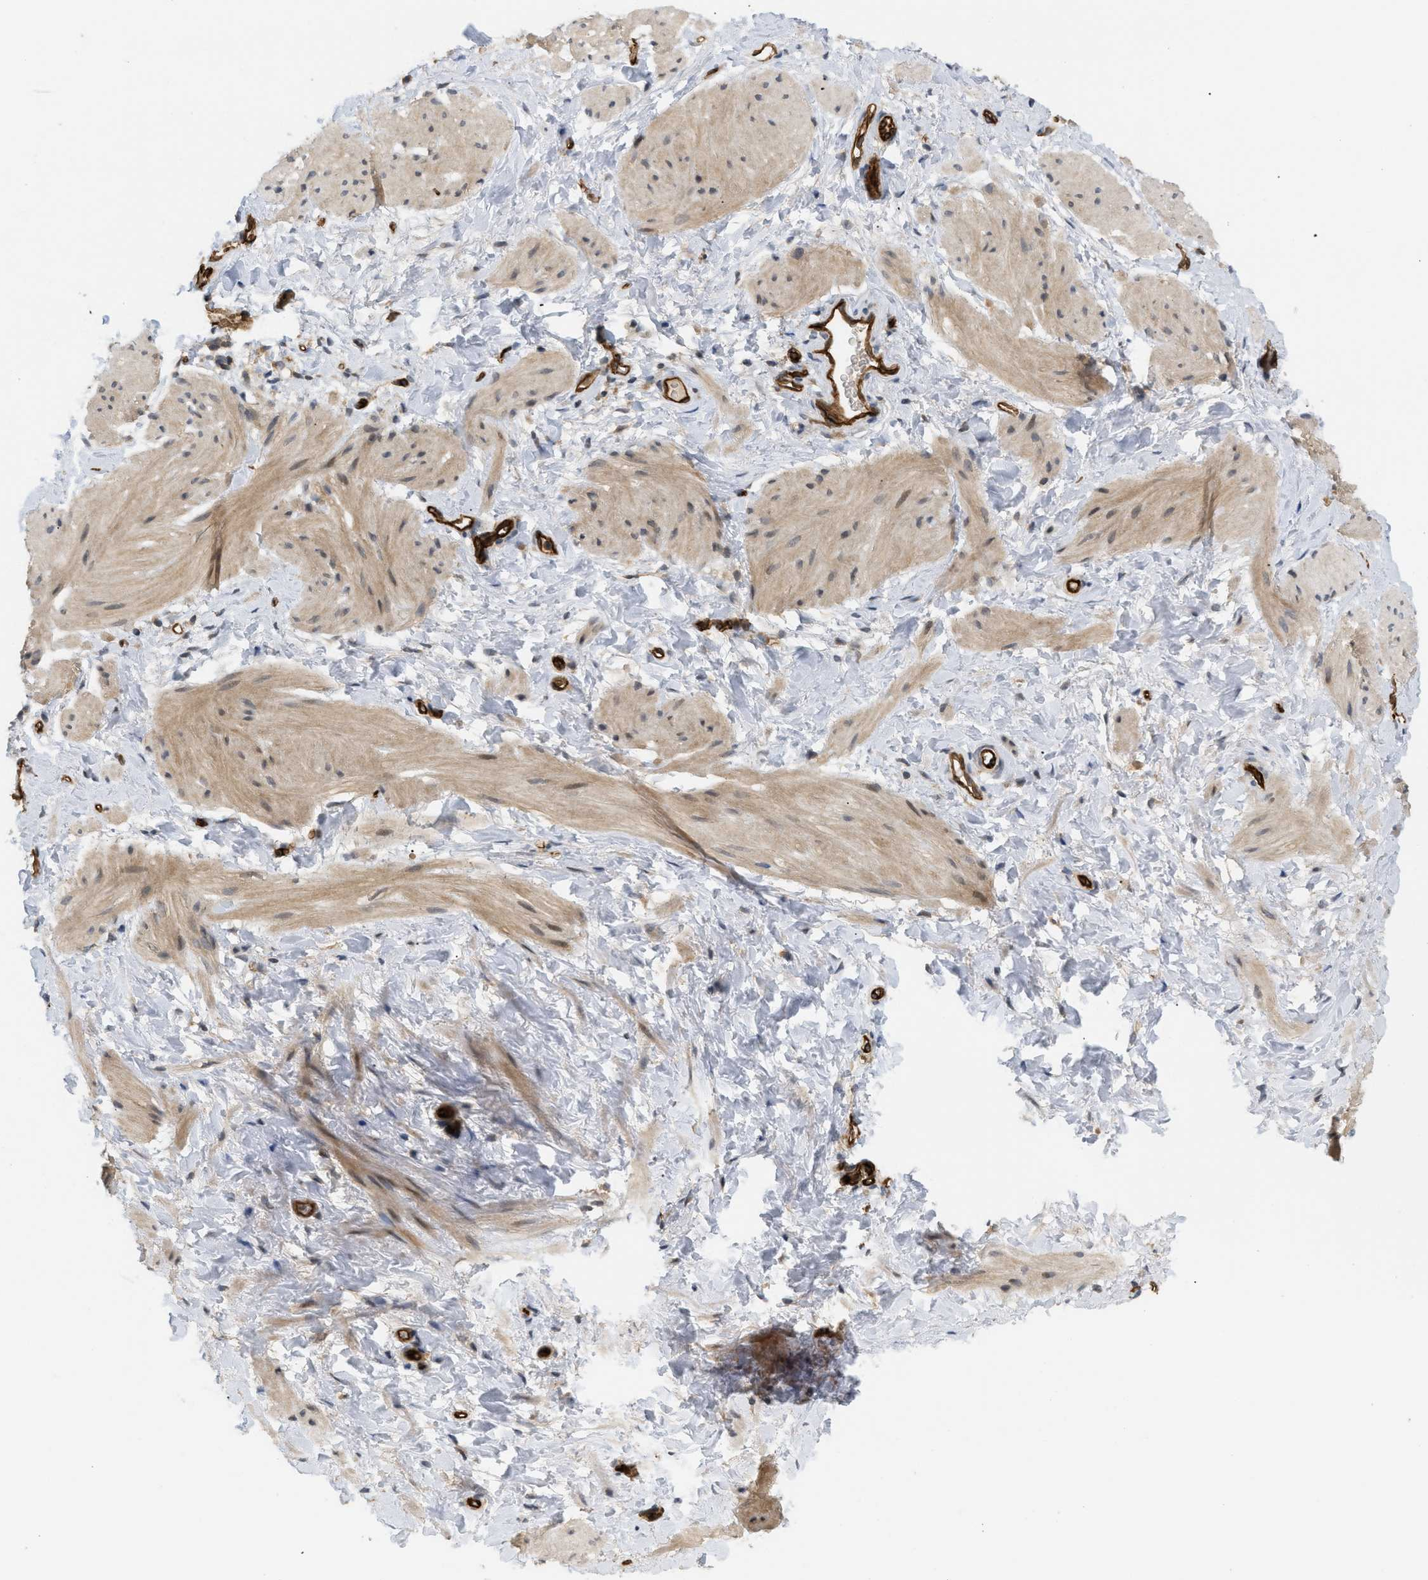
{"staining": {"intensity": "moderate", "quantity": ">75%", "location": "cytoplasmic/membranous"}, "tissue": "smooth muscle", "cell_type": "Smooth muscle cells", "image_type": "normal", "snomed": [{"axis": "morphology", "description": "Normal tissue, NOS"}, {"axis": "topography", "description": "Smooth muscle"}], "caption": "A brown stain labels moderate cytoplasmic/membranous expression of a protein in smooth muscle cells of normal smooth muscle. Ihc stains the protein of interest in brown and the nuclei are stained blue.", "gene": "PALMD", "patient": {"sex": "male", "age": 16}}